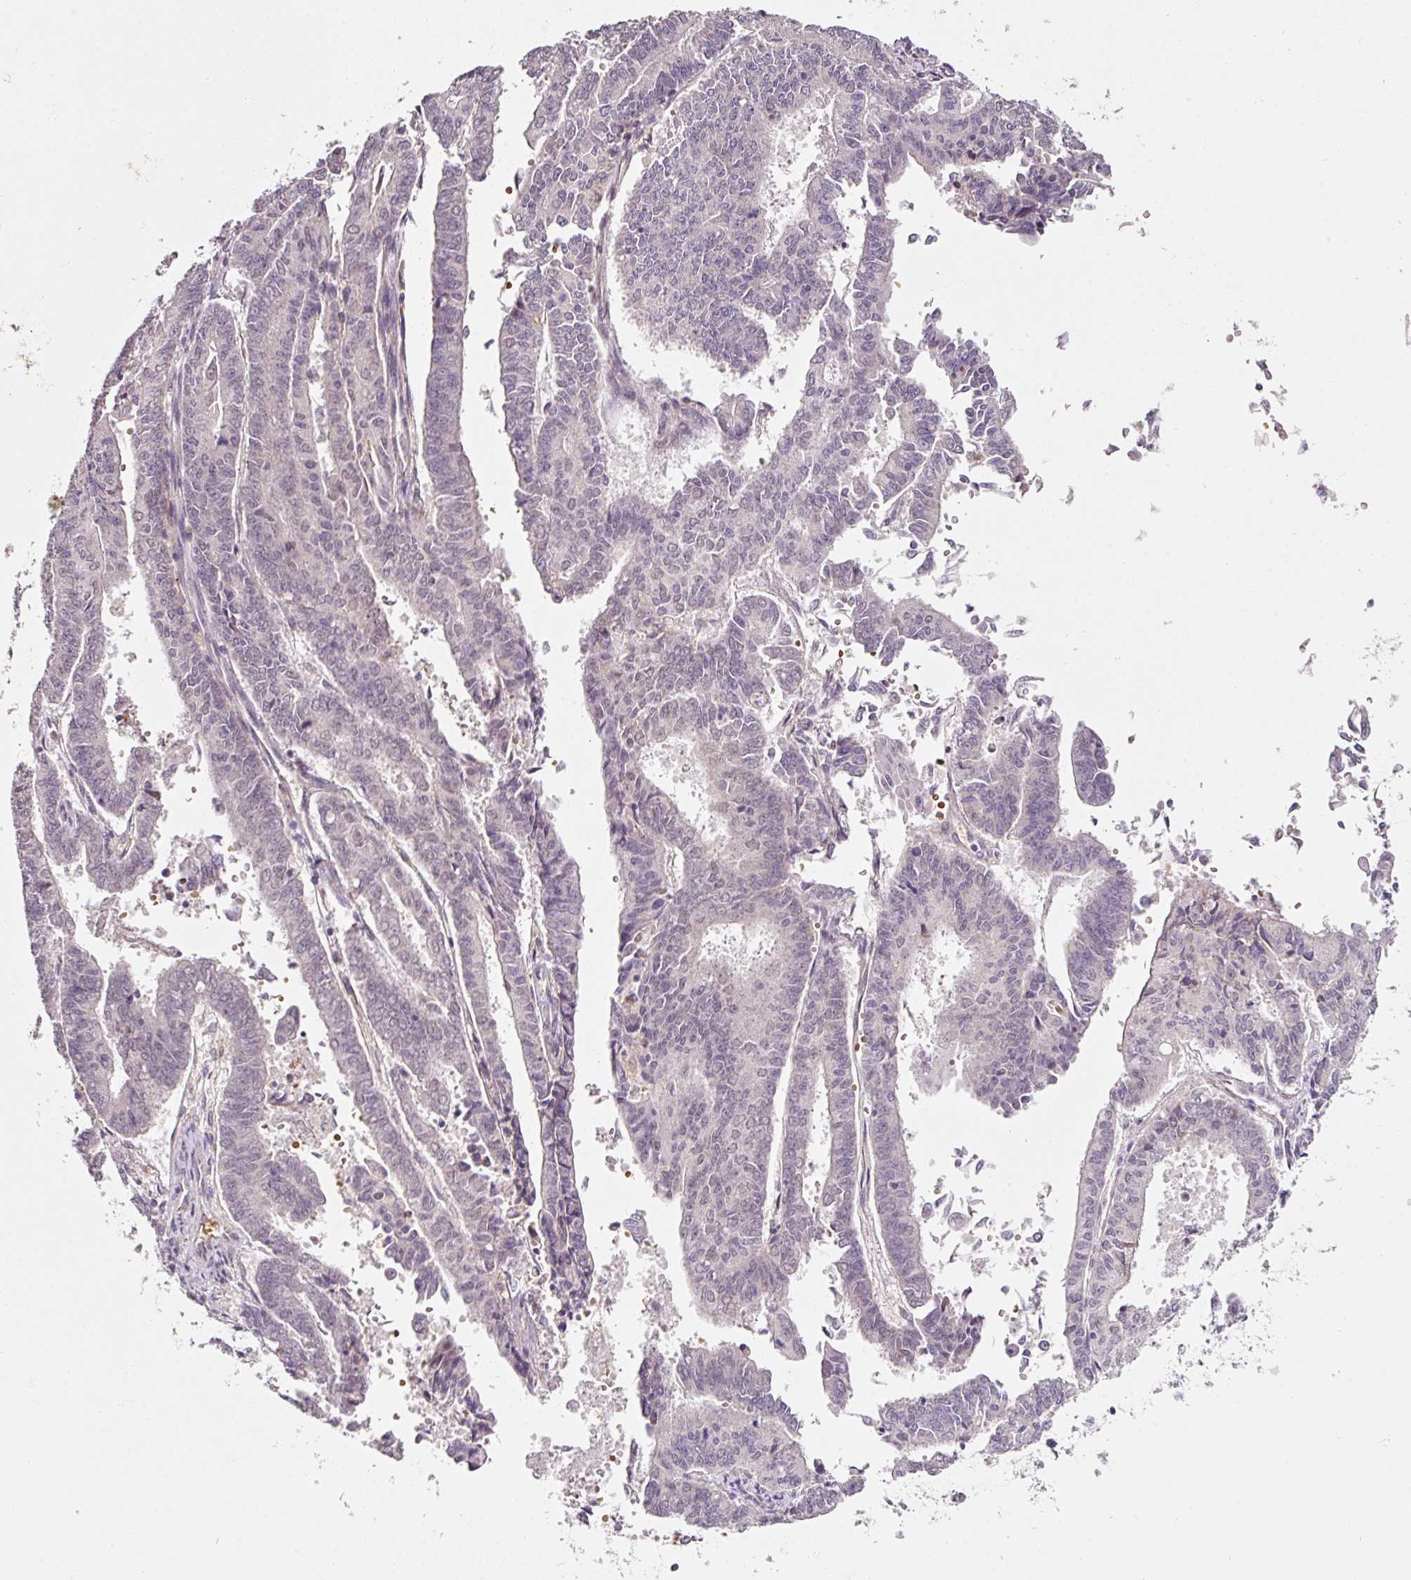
{"staining": {"intensity": "negative", "quantity": "none", "location": "none"}, "tissue": "endometrial cancer", "cell_type": "Tumor cells", "image_type": "cancer", "snomed": [{"axis": "morphology", "description": "Adenocarcinoma, NOS"}, {"axis": "topography", "description": "Endometrium"}], "caption": "IHC of human endometrial cancer reveals no staining in tumor cells.", "gene": "ZNF460", "patient": {"sex": "female", "age": 59}}